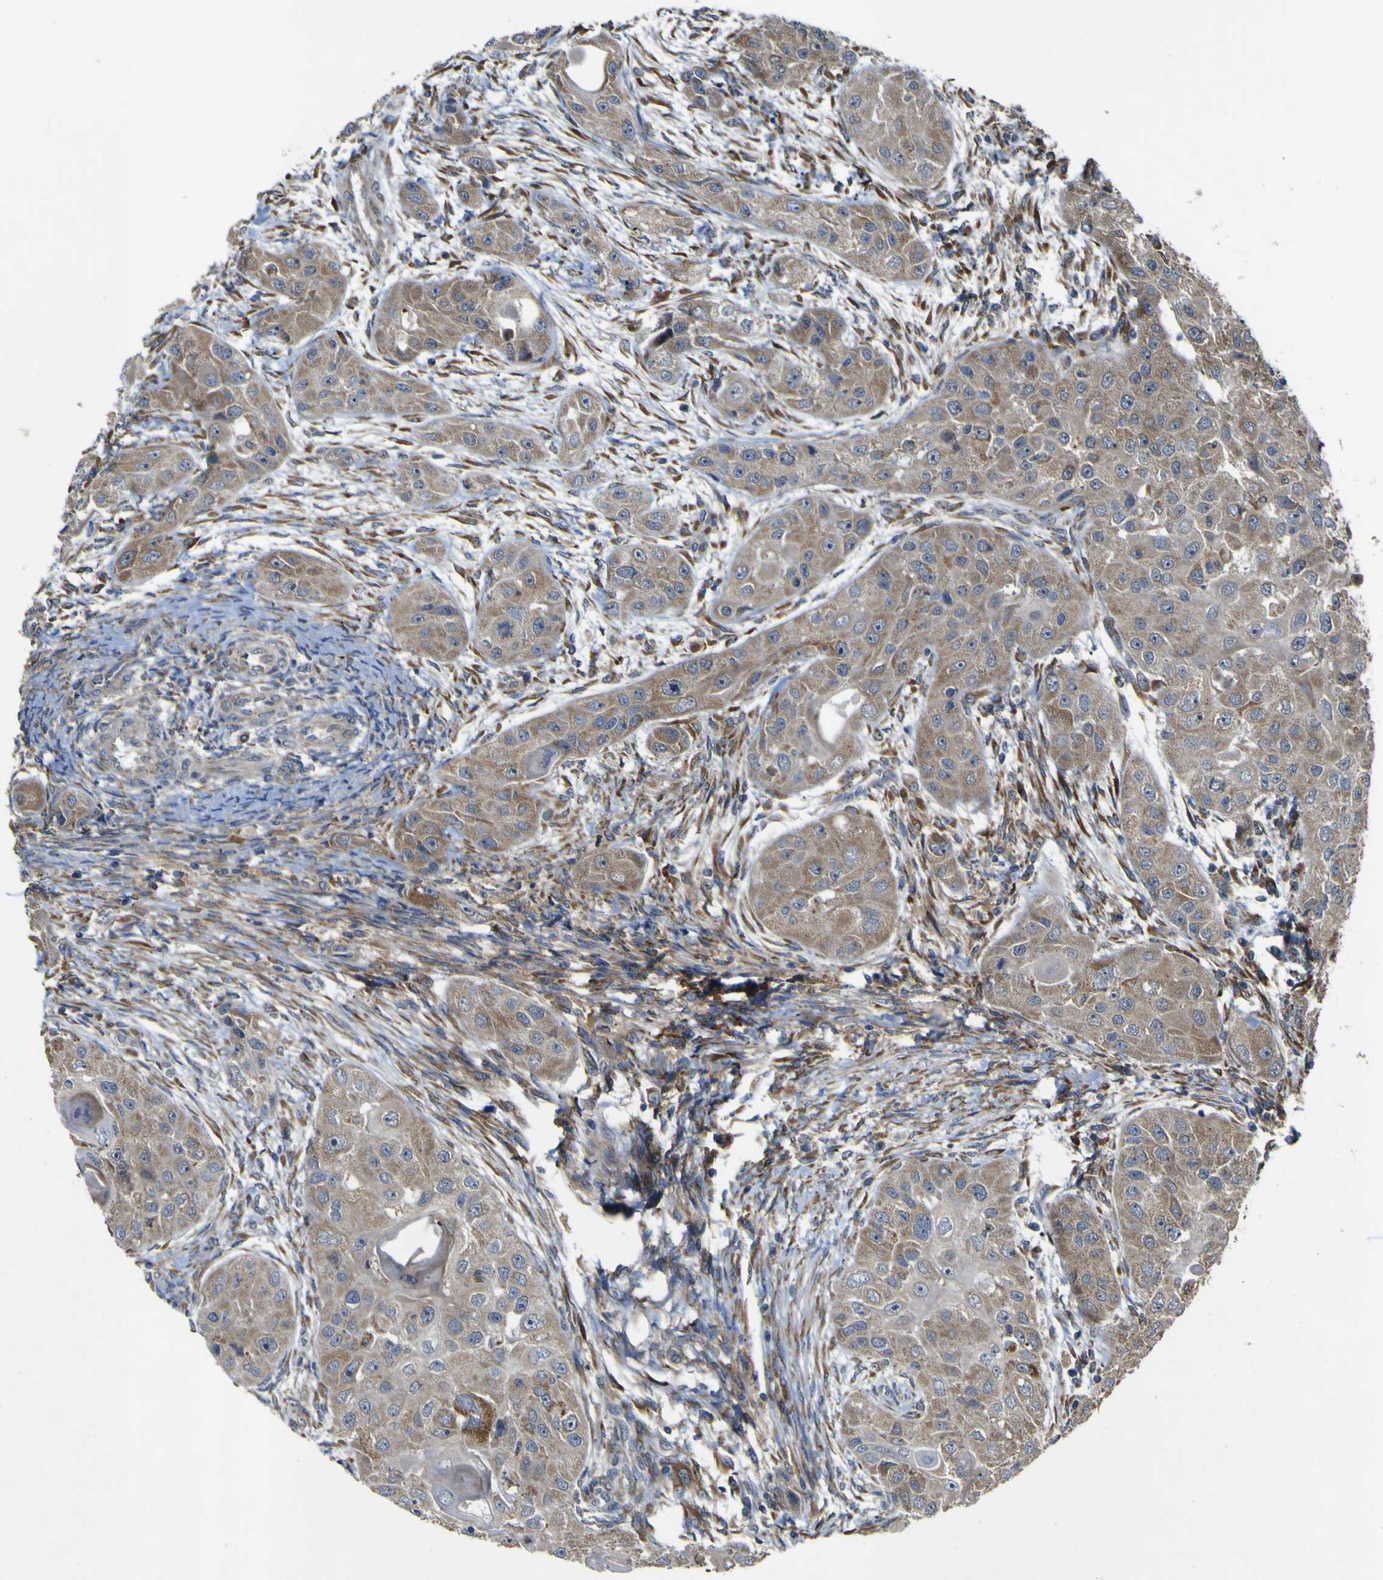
{"staining": {"intensity": "moderate", "quantity": ">75%", "location": "cytoplasmic/membranous"}, "tissue": "head and neck cancer", "cell_type": "Tumor cells", "image_type": "cancer", "snomed": [{"axis": "morphology", "description": "Normal tissue, NOS"}, {"axis": "morphology", "description": "Squamous cell carcinoma, NOS"}, {"axis": "topography", "description": "Skeletal muscle"}, {"axis": "topography", "description": "Head-Neck"}], "caption": "This is an image of IHC staining of head and neck cancer (squamous cell carcinoma), which shows moderate staining in the cytoplasmic/membranous of tumor cells.", "gene": "IRAK2", "patient": {"sex": "male", "age": 51}}